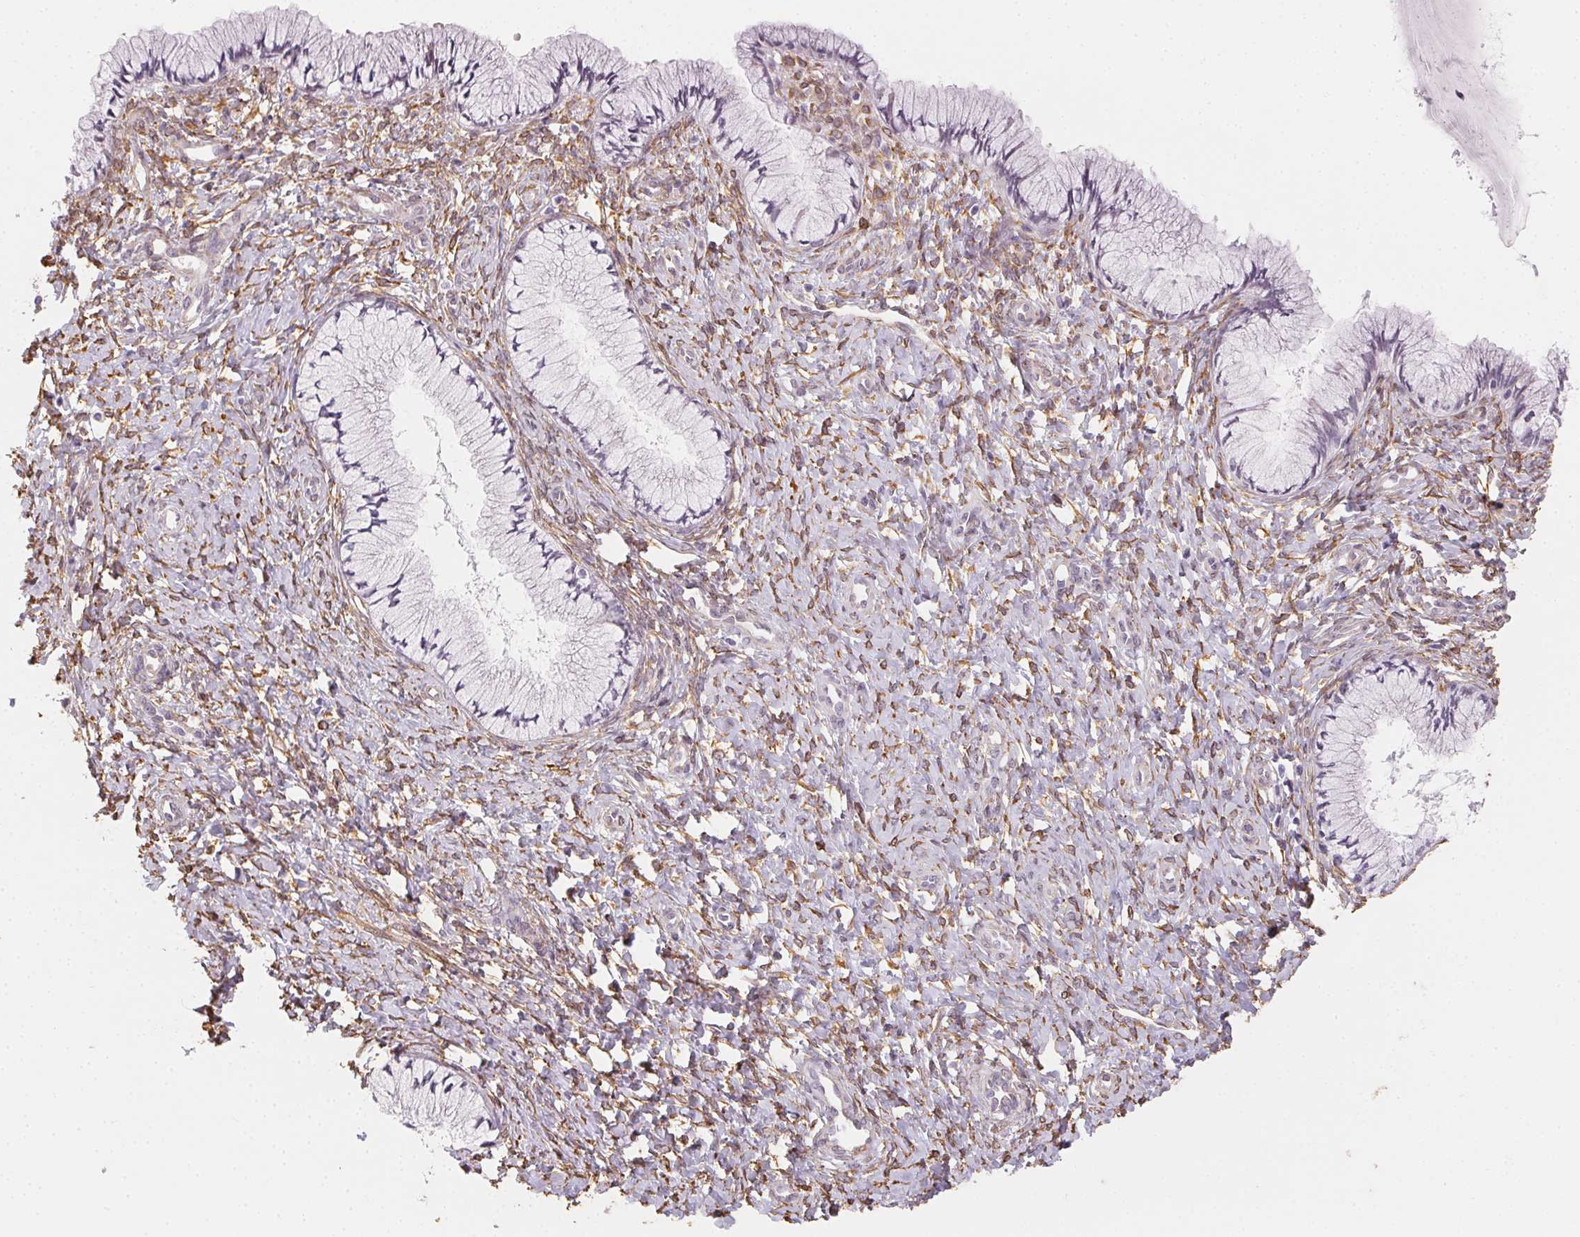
{"staining": {"intensity": "negative", "quantity": "none", "location": "none"}, "tissue": "cervix", "cell_type": "Glandular cells", "image_type": "normal", "snomed": [{"axis": "morphology", "description": "Normal tissue, NOS"}, {"axis": "topography", "description": "Cervix"}], "caption": "The immunohistochemistry micrograph has no significant positivity in glandular cells of cervix. Brightfield microscopy of immunohistochemistry stained with DAB (brown) and hematoxylin (blue), captured at high magnification.", "gene": "RSBN1", "patient": {"sex": "female", "age": 37}}